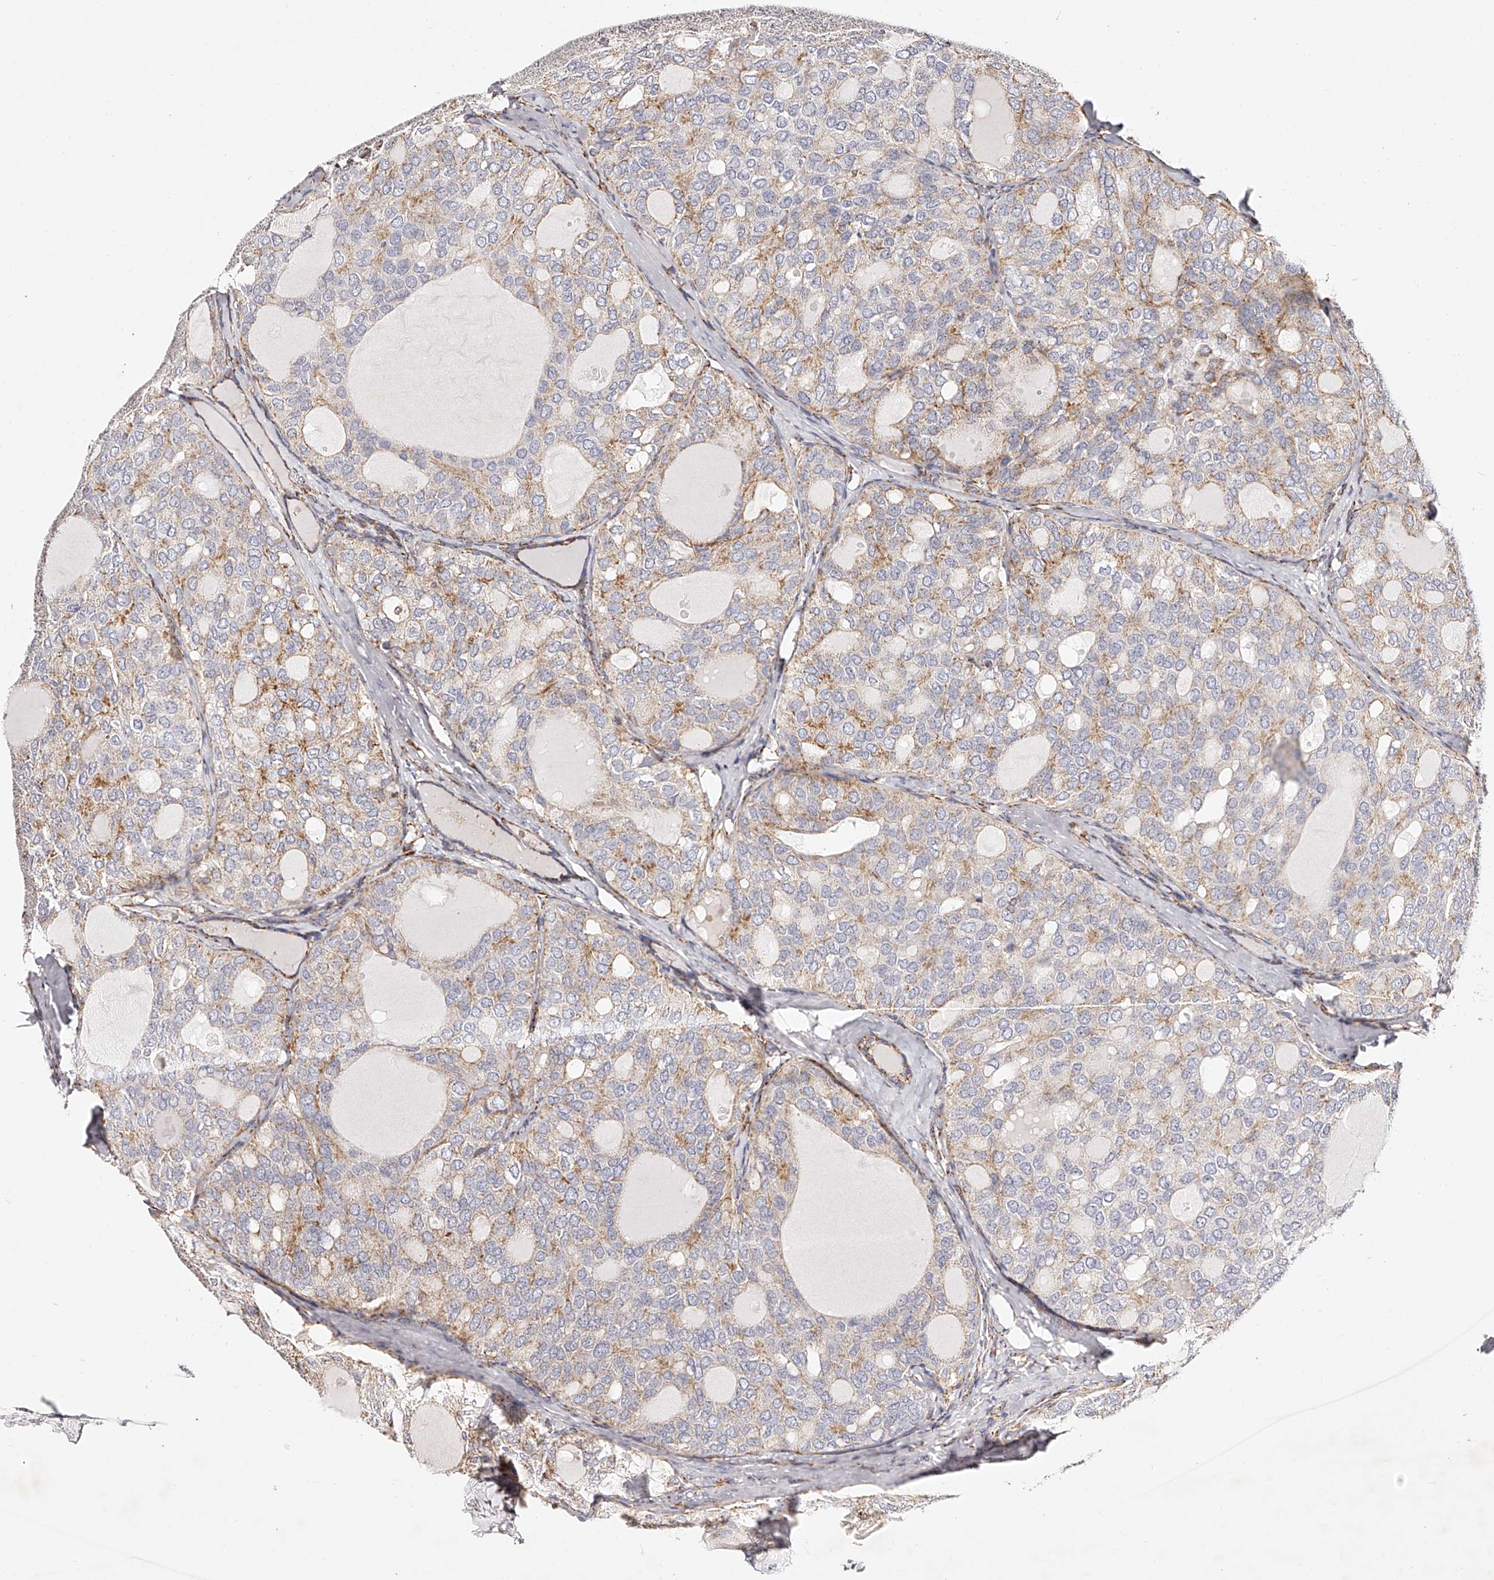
{"staining": {"intensity": "moderate", "quantity": "<25%", "location": "cytoplasmic/membranous"}, "tissue": "thyroid cancer", "cell_type": "Tumor cells", "image_type": "cancer", "snomed": [{"axis": "morphology", "description": "Follicular adenoma carcinoma, NOS"}, {"axis": "topography", "description": "Thyroid gland"}], "caption": "Immunohistochemistry staining of thyroid follicular adenoma carcinoma, which reveals low levels of moderate cytoplasmic/membranous staining in approximately <25% of tumor cells indicating moderate cytoplasmic/membranous protein expression. The staining was performed using DAB (3,3'-diaminobenzidine) (brown) for protein detection and nuclei were counterstained in hematoxylin (blue).", "gene": "NDUFV3", "patient": {"sex": "male", "age": 75}}